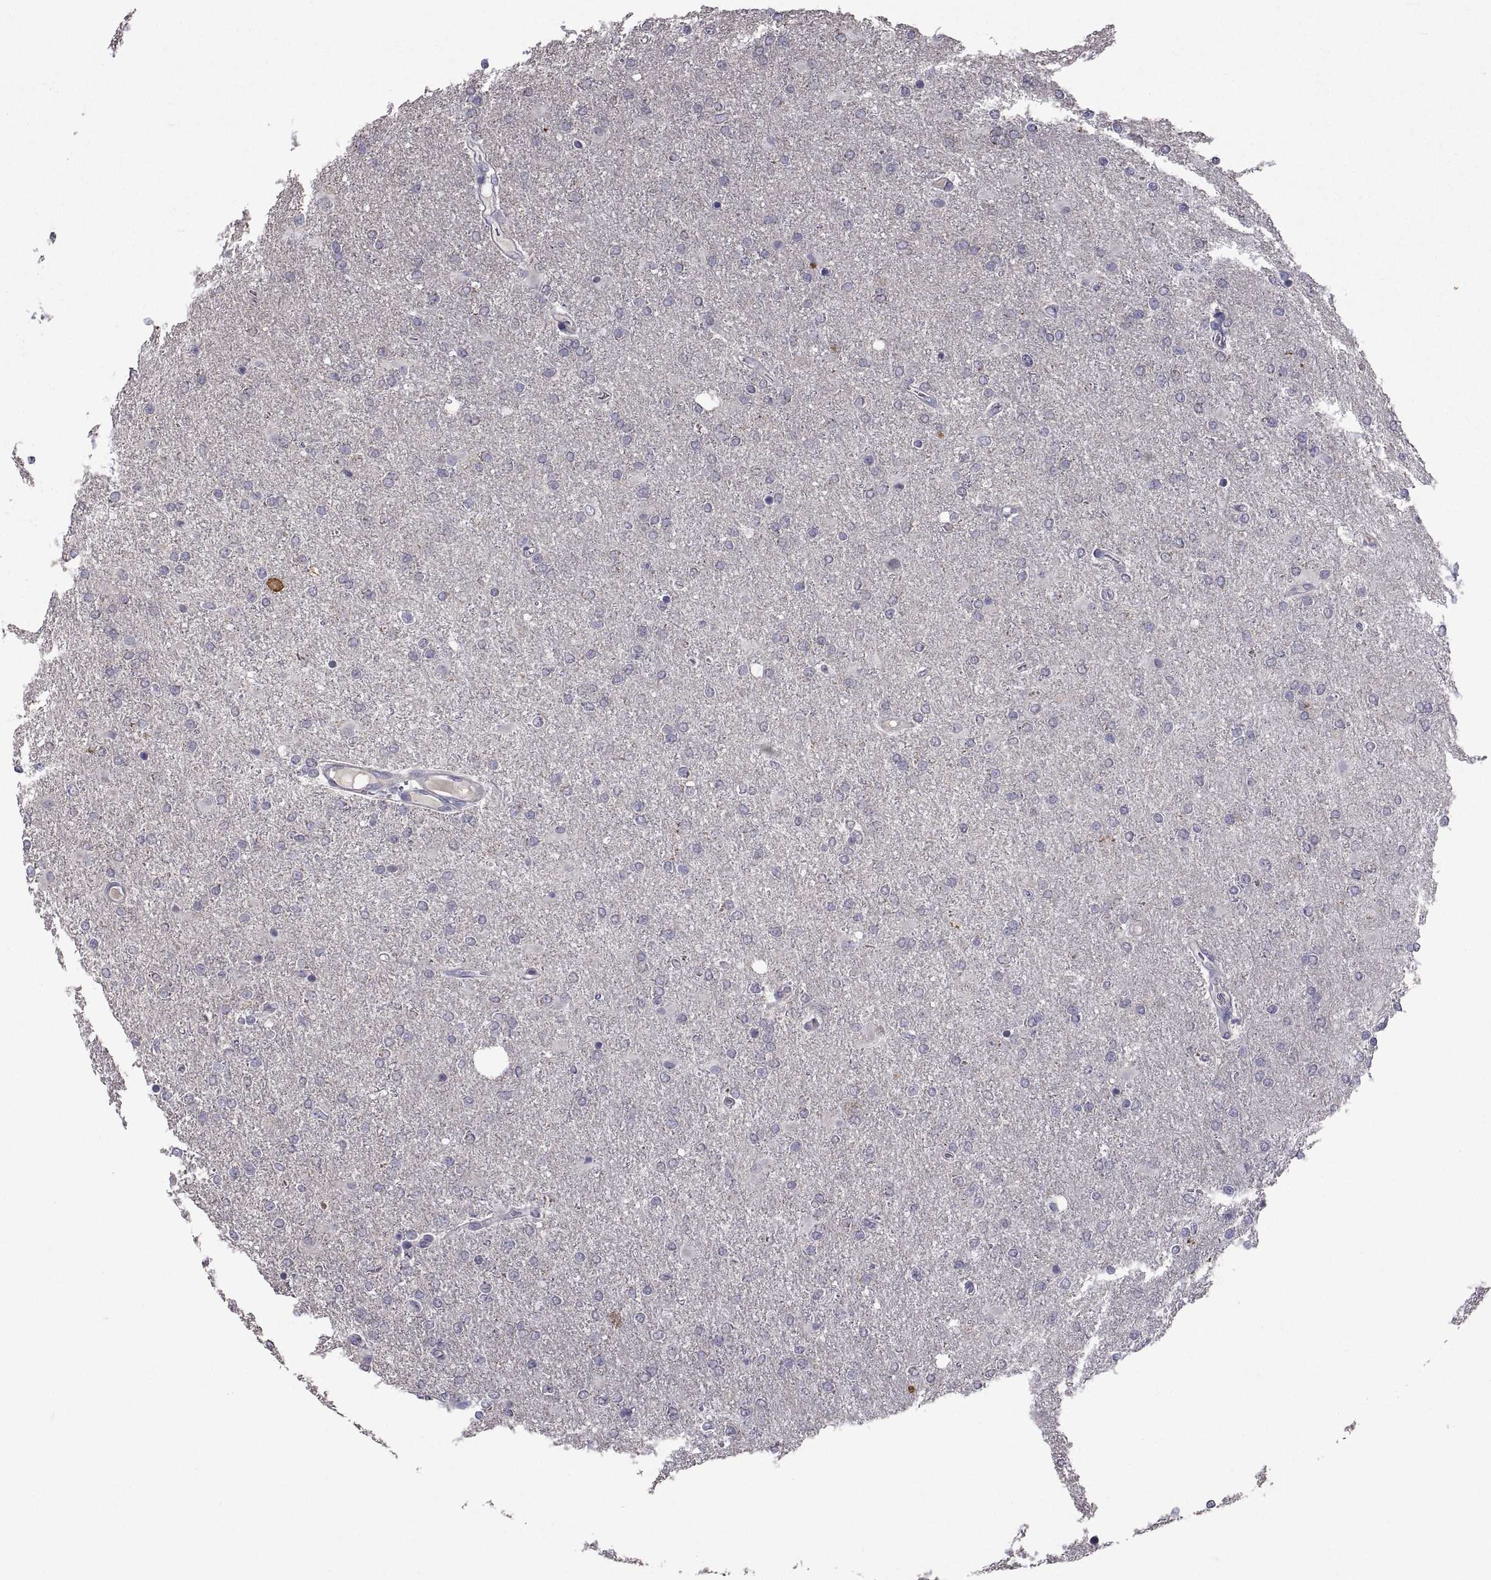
{"staining": {"intensity": "negative", "quantity": "none", "location": "none"}, "tissue": "glioma", "cell_type": "Tumor cells", "image_type": "cancer", "snomed": [{"axis": "morphology", "description": "Glioma, malignant, High grade"}, {"axis": "topography", "description": "Cerebral cortex"}], "caption": "Immunohistochemistry (IHC) photomicrograph of neoplastic tissue: human malignant glioma (high-grade) stained with DAB (3,3'-diaminobenzidine) displays no significant protein staining in tumor cells.", "gene": "NPTX2", "patient": {"sex": "male", "age": 70}}